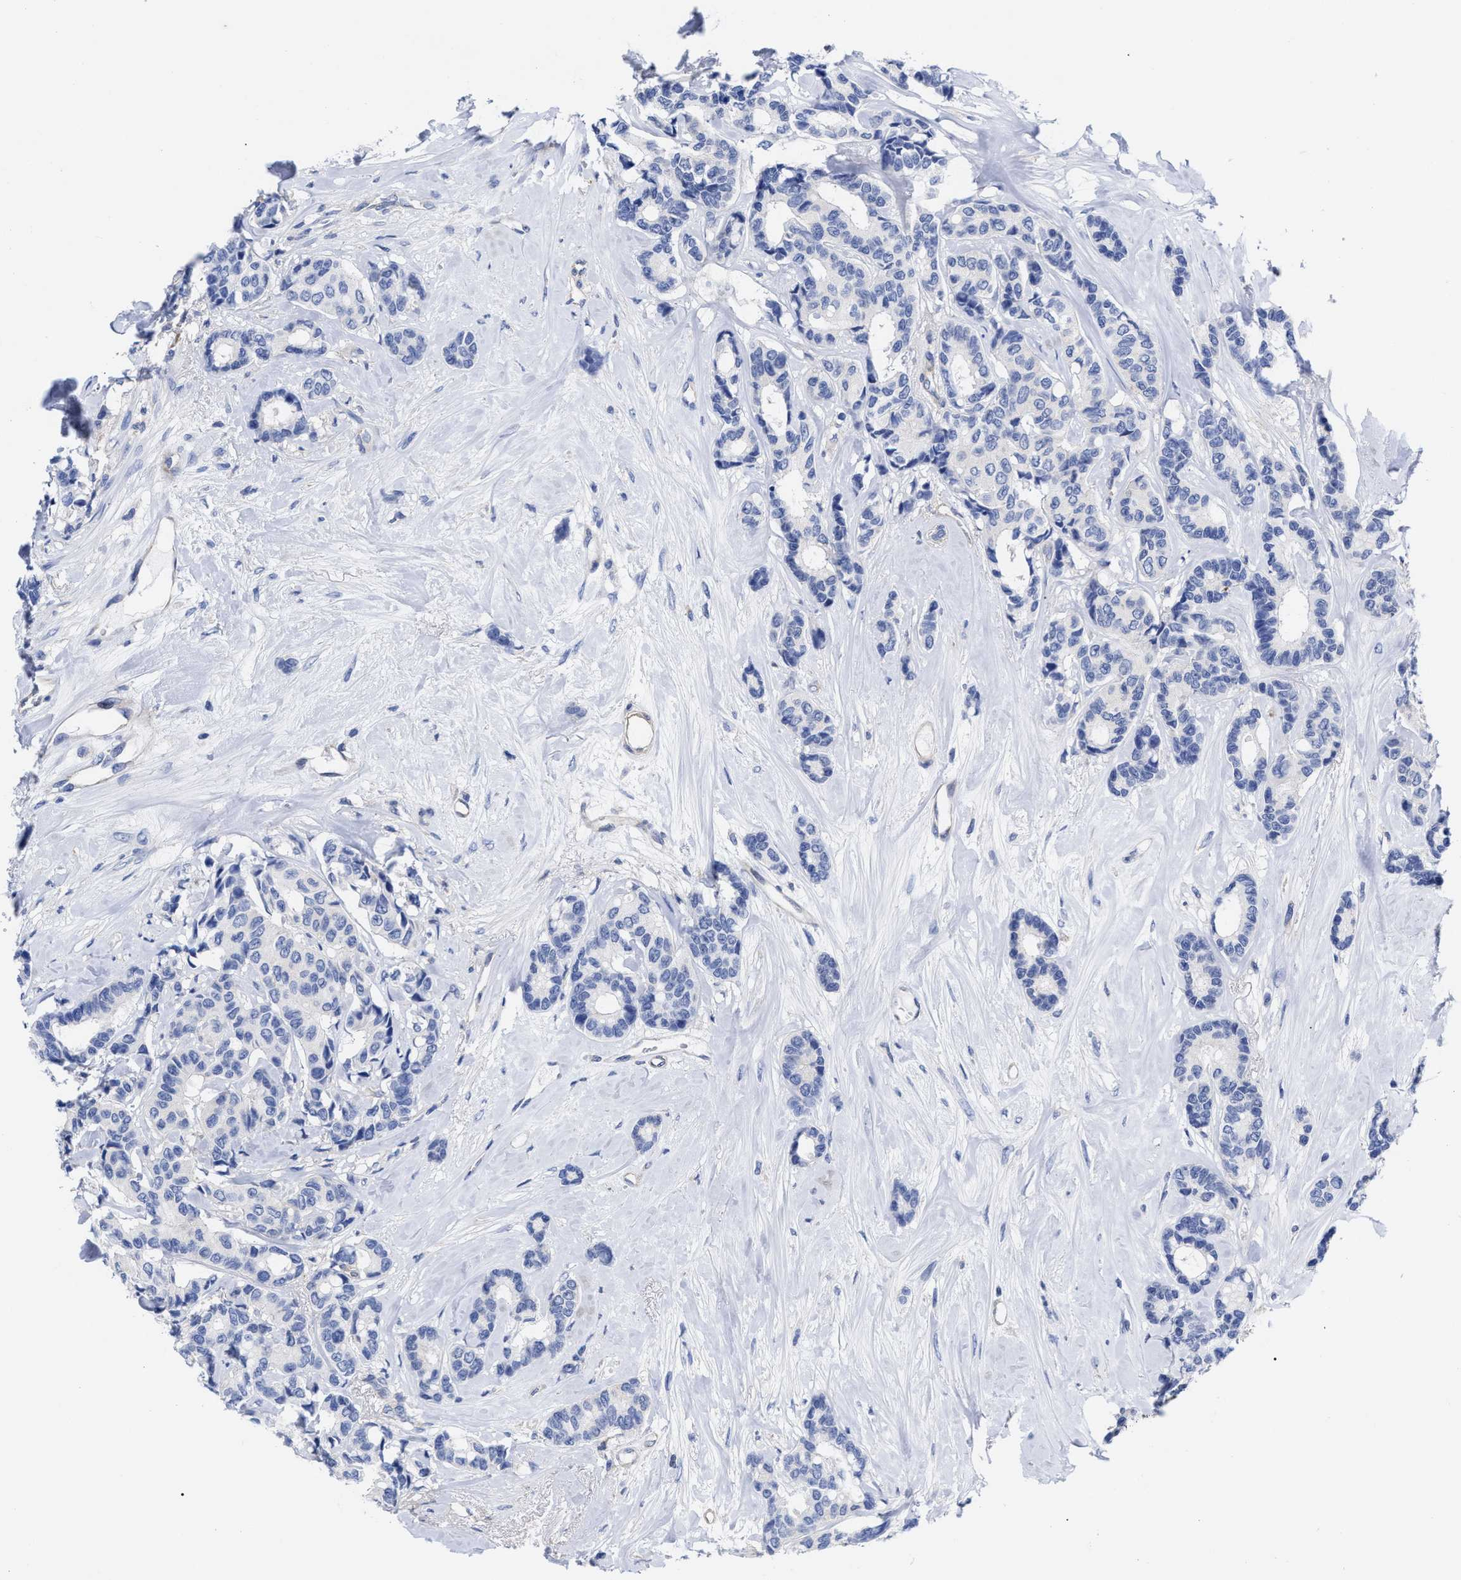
{"staining": {"intensity": "negative", "quantity": "none", "location": "none"}, "tissue": "breast cancer", "cell_type": "Tumor cells", "image_type": "cancer", "snomed": [{"axis": "morphology", "description": "Duct carcinoma"}, {"axis": "topography", "description": "Breast"}], "caption": "Micrograph shows no protein expression in tumor cells of infiltrating ductal carcinoma (breast) tissue.", "gene": "IRAG2", "patient": {"sex": "female", "age": 87}}